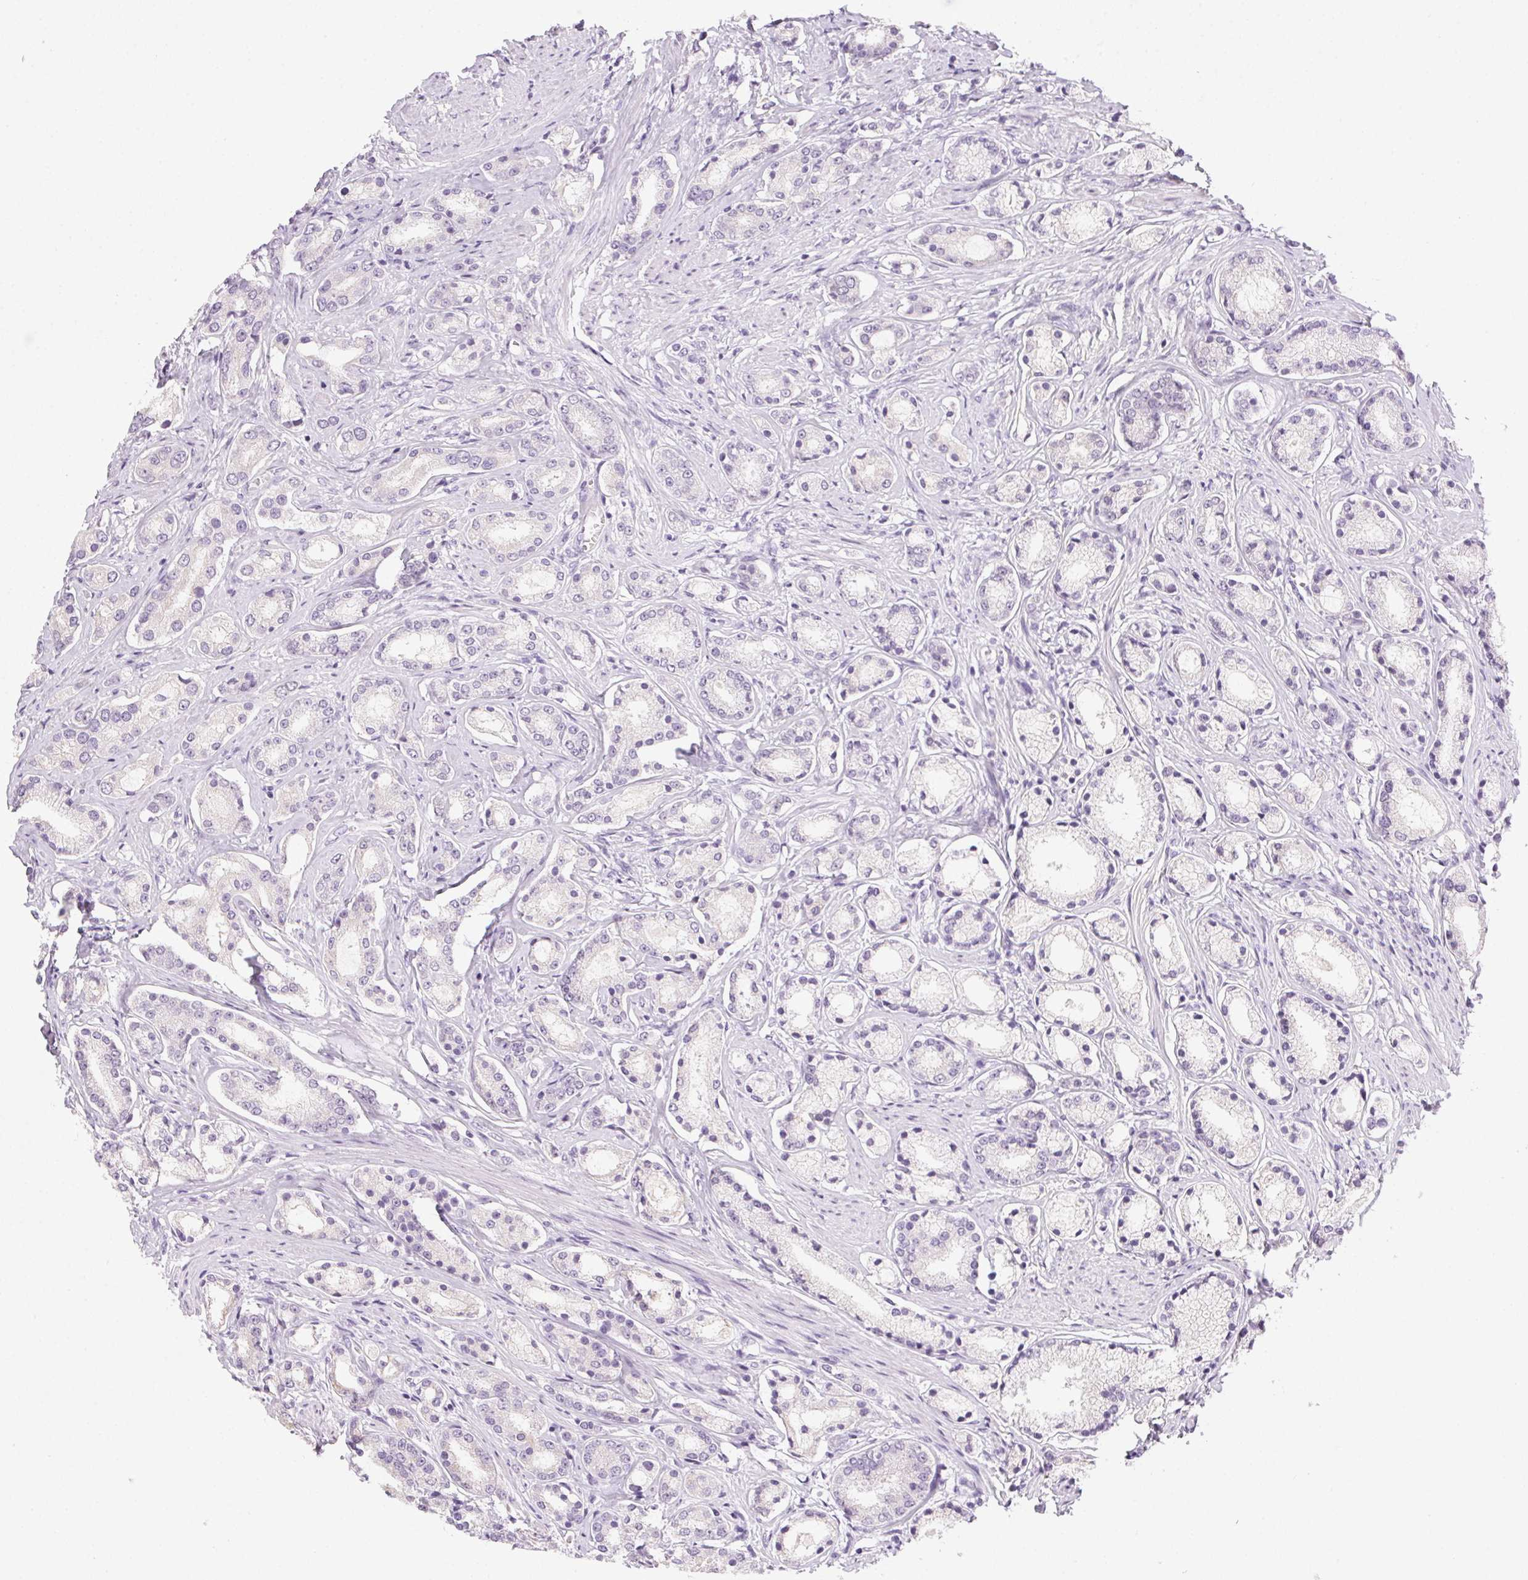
{"staining": {"intensity": "negative", "quantity": "none", "location": "none"}, "tissue": "prostate cancer", "cell_type": "Tumor cells", "image_type": "cancer", "snomed": [{"axis": "morphology", "description": "Adenocarcinoma, High grade"}, {"axis": "topography", "description": "Prostate"}], "caption": "There is no significant expression in tumor cells of prostate adenocarcinoma (high-grade).", "gene": "POPDC2", "patient": {"sex": "male", "age": 63}}